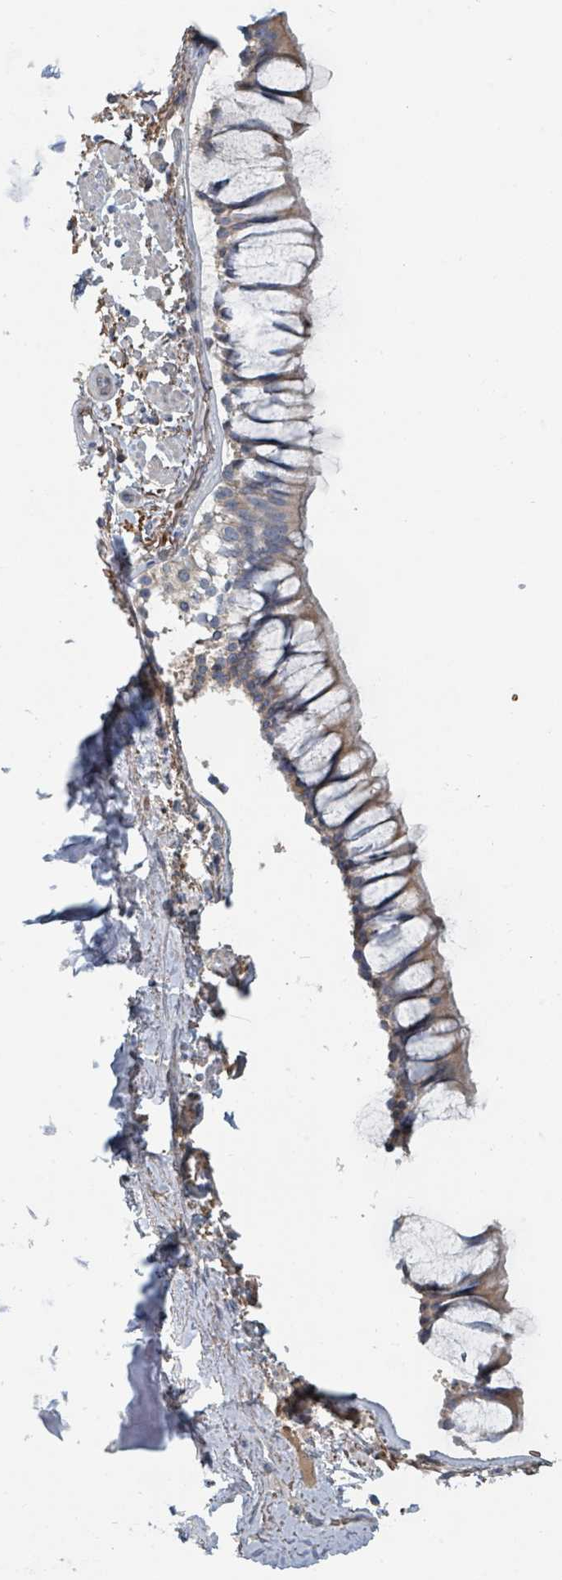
{"staining": {"intensity": "moderate", "quantity": "25%-75%", "location": "cytoplasmic/membranous"}, "tissue": "bronchus", "cell_type": "Respiratory epithelial cells", "image_type": "normal", "snomed": [{"axis": "morphology", "description": "Normal tissue, NOS"}, {"axis": "topography", "description": "Bronchus"}], "caption": "Immunohistochemical staining of normal human bronchus exhibits moderate cytoplasmic/membranous protein expression in about 25%-75% of respiratory epithelial cells.", "gene": "TRPC4AP", "patient": {"sex": "male", "age": 70}}